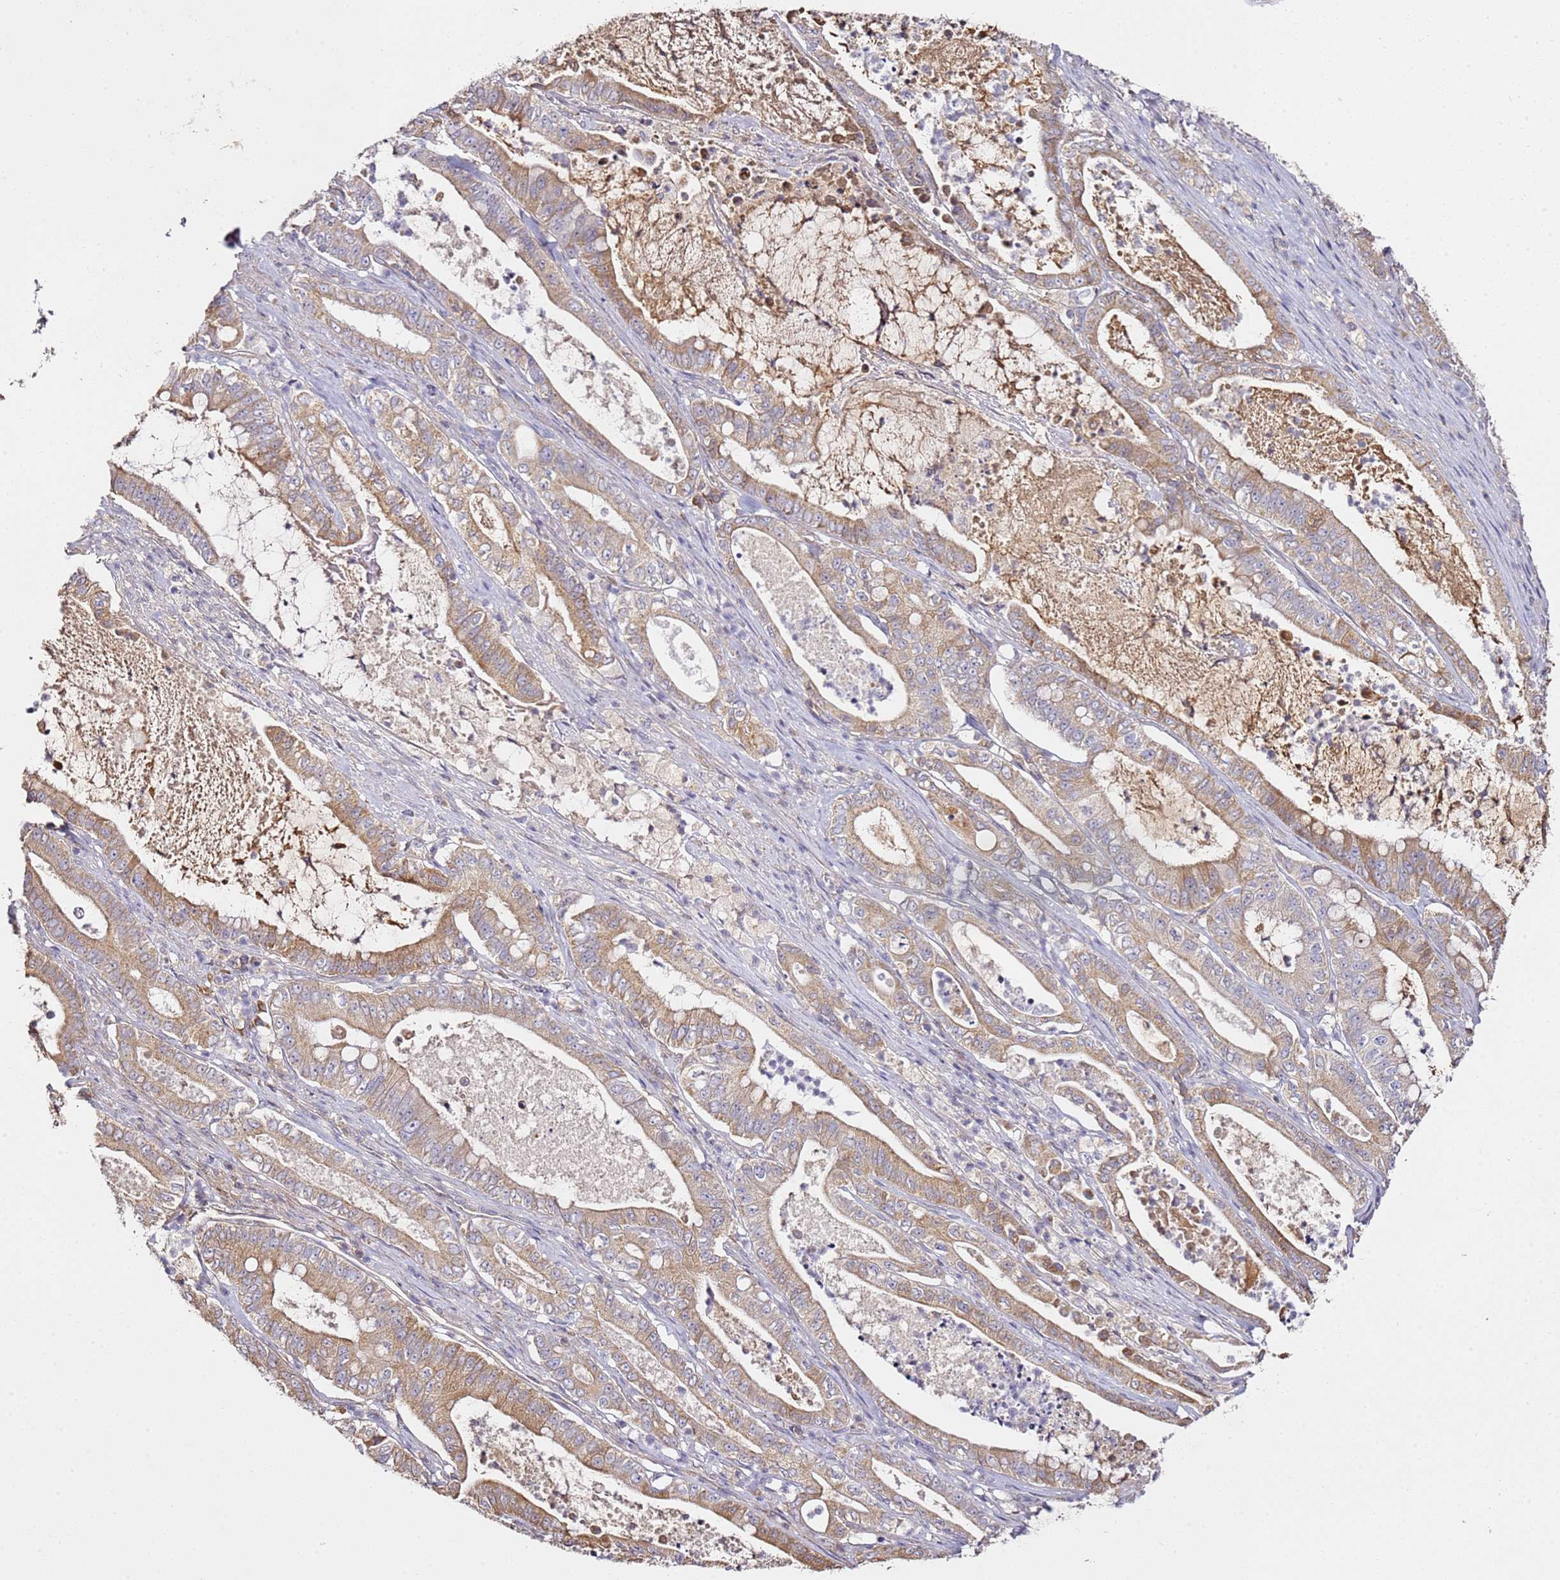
{"staining": {"intensity": "moderate", "quantity": "25%-75%", "location": "cytoplasmic/membranous"}, "tissue": "pancreatic cancer", "cell_type": "Tumor cells", "image_type": "cancer", "snomed": [{"axis": "morphology", "description": "Adenocarcinoma, NOS"}, {"axis": "topography", "description": "Pancreas"}], "caption": "A micrograph of human pancreatic adenocarcinoma stained for a protein demonstrates moderate cytoplasmic/membranous brown staining in tumor cells. (Stains: DAB in brown, nuclei in blue, Microscopy: brightfield microscopy at high magnification).", "gene": "OR2B11", "patient": {"sex": "male", "age": 71}}